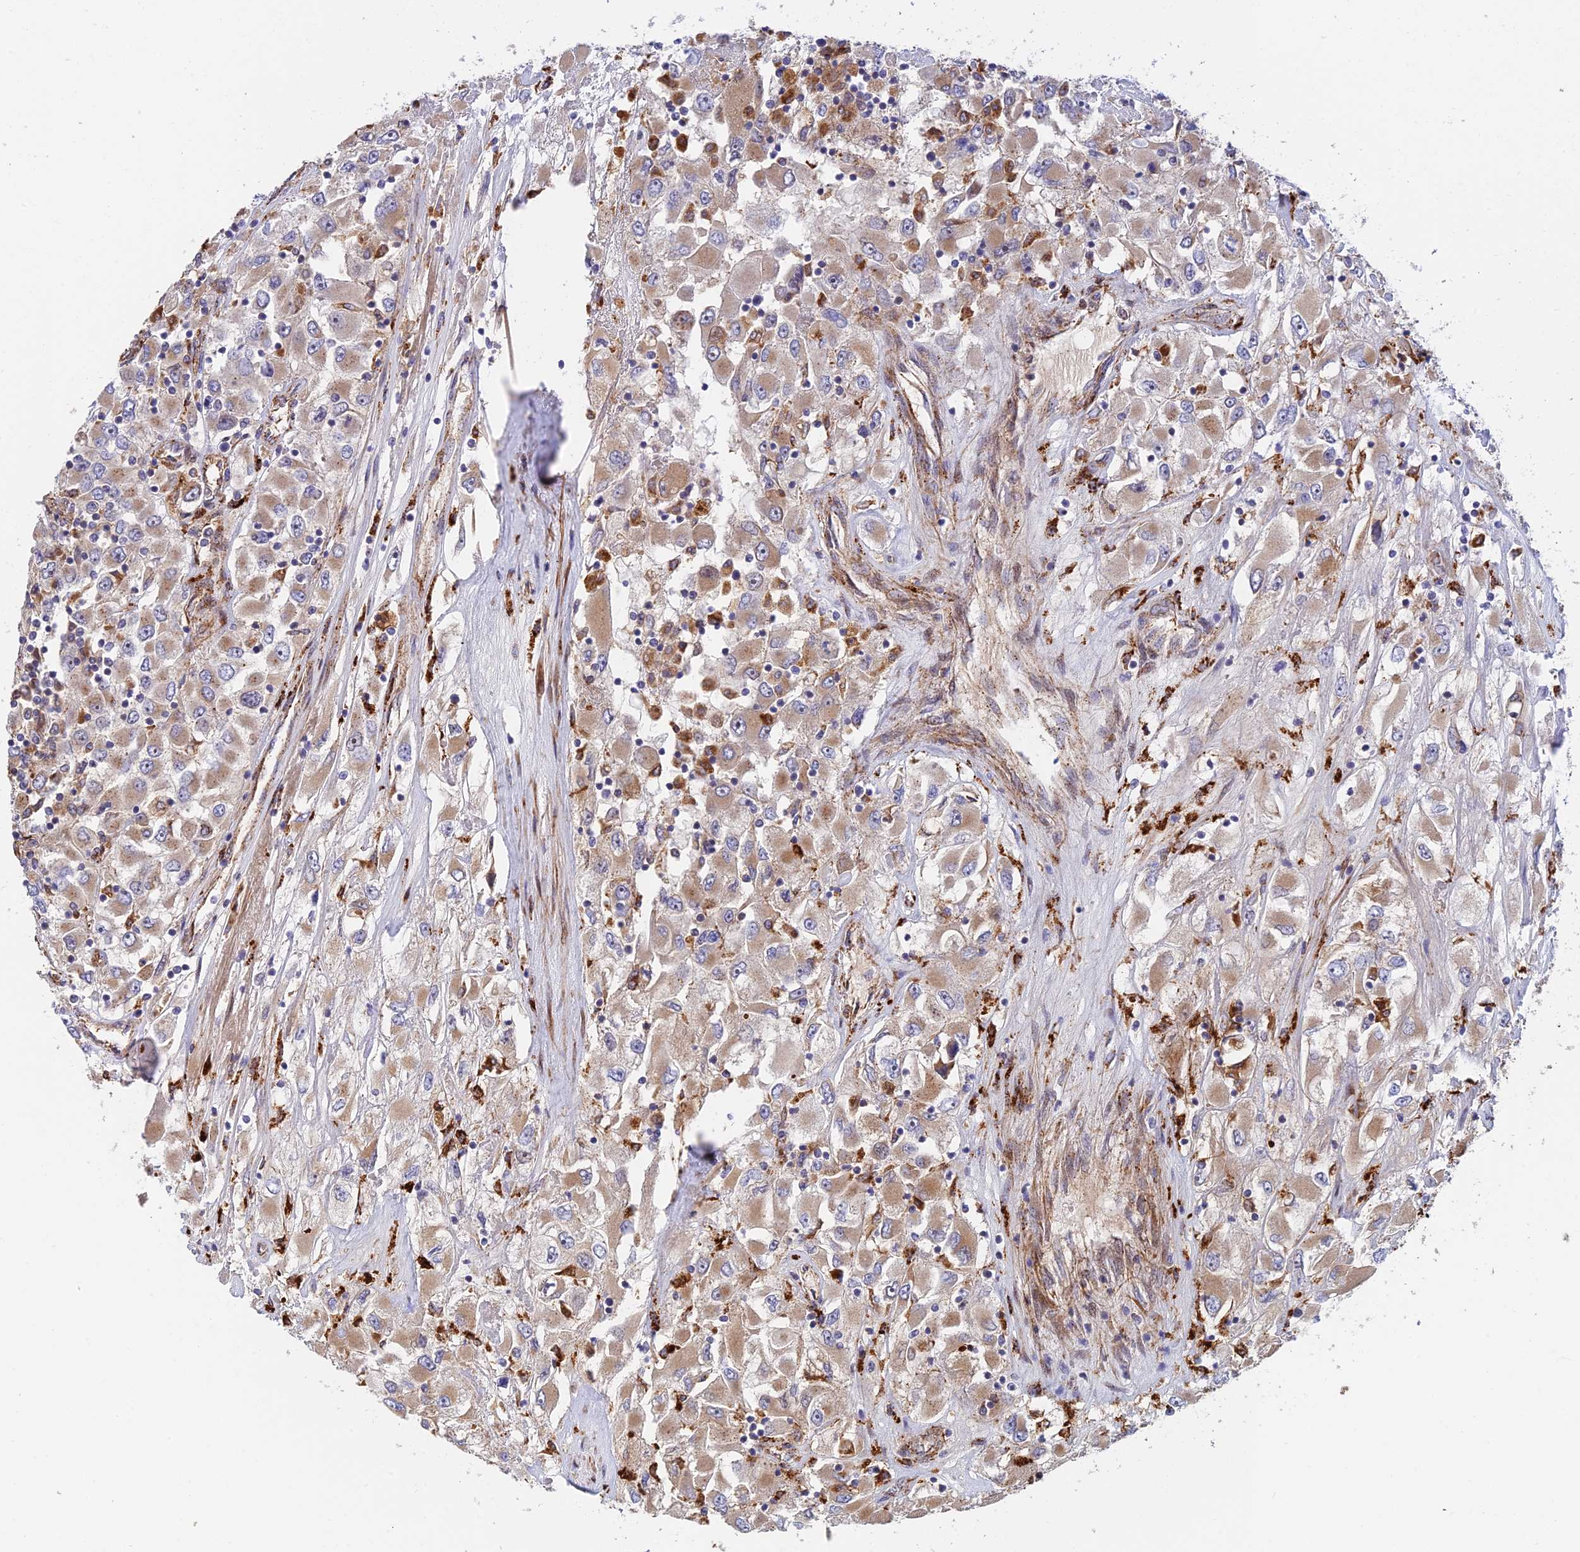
{"staining": {"intensity": "weak", "quantity": ">75%", "location": "cytoplasmic/membranous"}, "tissue": "renal cancer", "cell_type": "Tumor cells", "image_type": "cancer", "snomed": [{"axis": "morphology", "description": "Adenocarcinoma, NOS"}, {"axis": "topography", "description": "Kidney"}], "caption": "Renal cancer (adenocarcinoma) tissue displays weak cytoplasmic/membranous staining in approximately >75% of tumor cells The staining was performed using DAB, with brown indicating positive protein expression. Nuclei are stained blue with hematoxylin.", "gene": "PPP2R3C", "patient": {"sex": "female", "age": 52}}